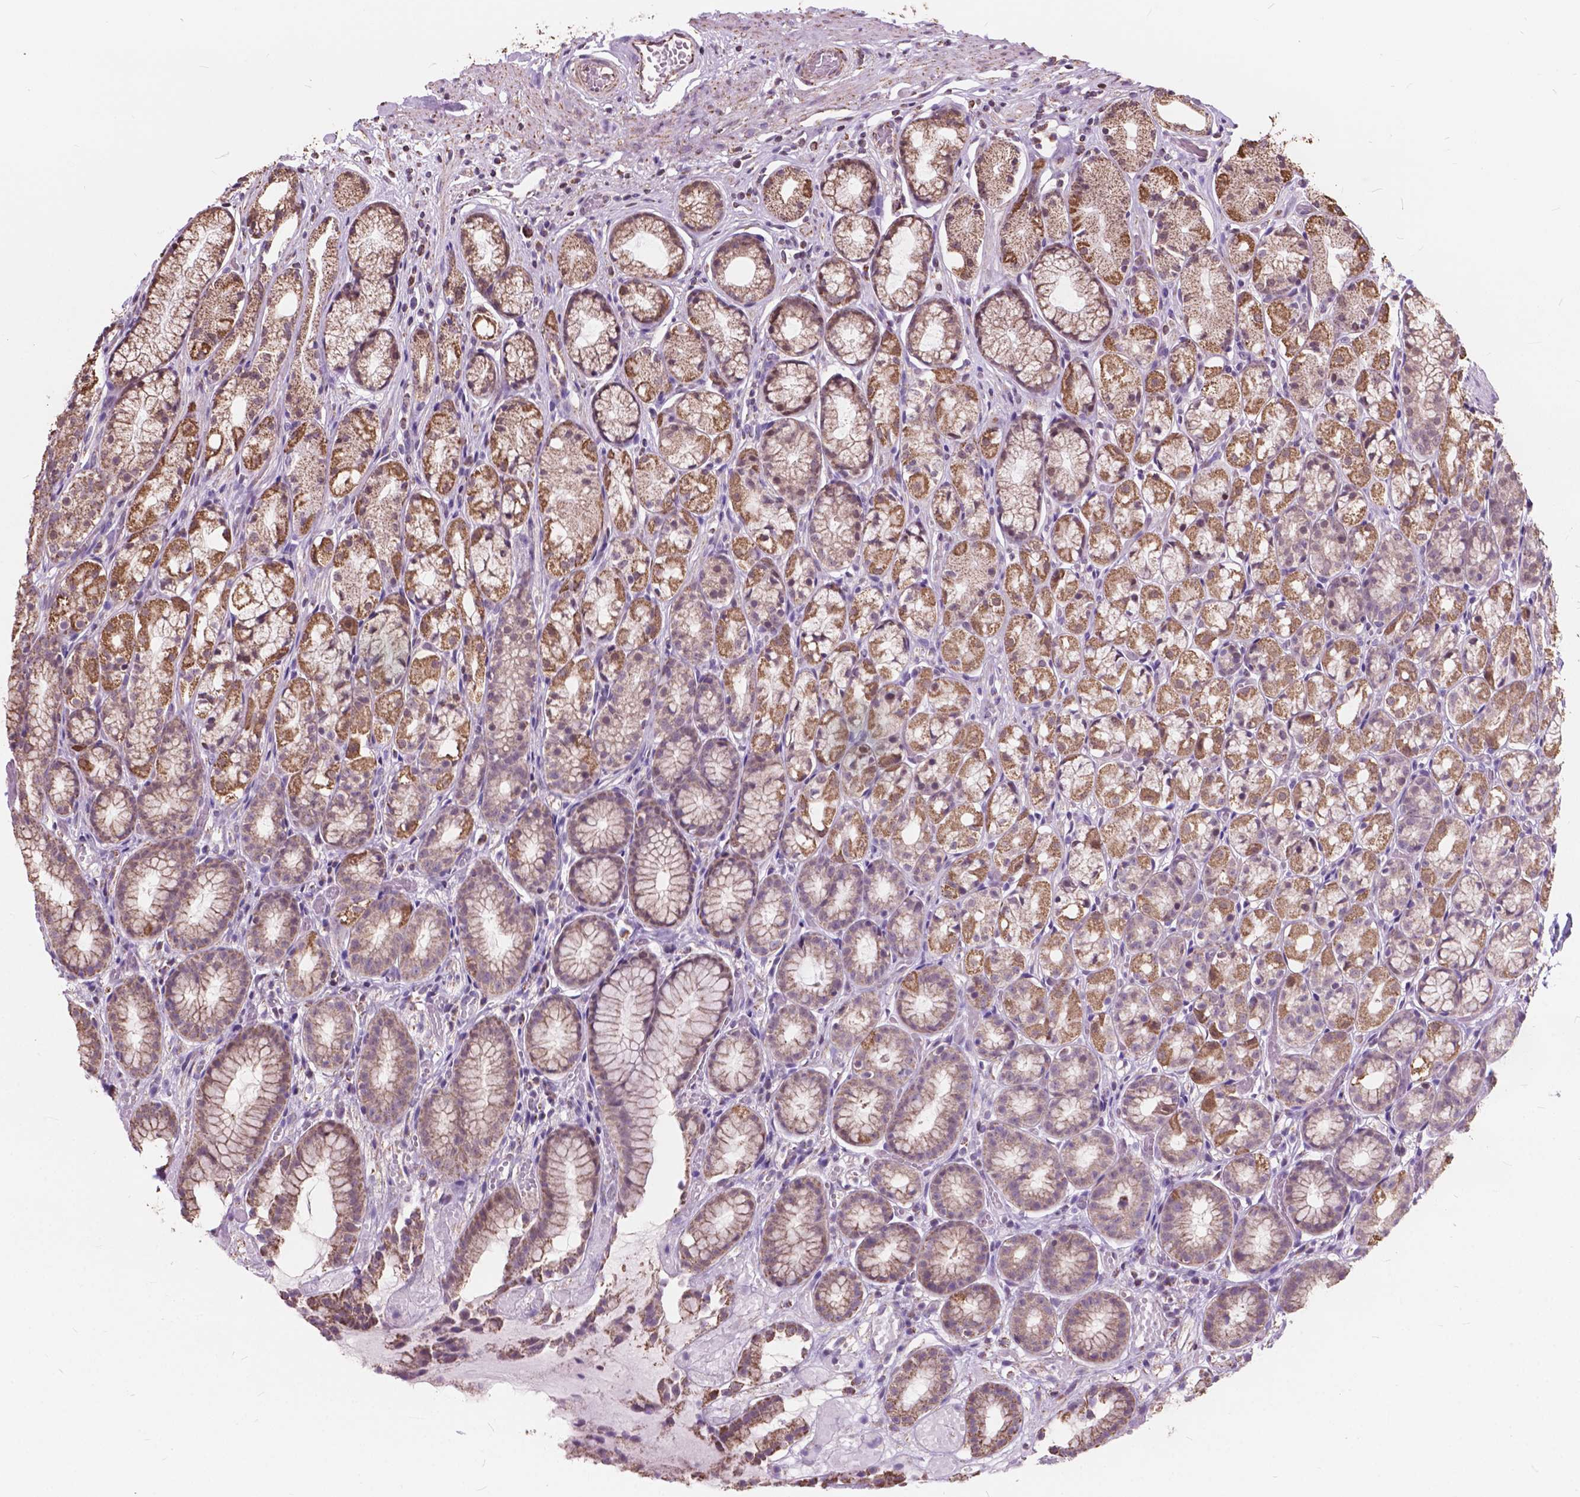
{"staining": {"intensity": "moderate", "quantity": ">75%", "location": "cytoplasmic/membranous"}, "tissue": "stomach", "cell_type": "Glandular cells", "image_type": "normal", "snomed": [{"axis": "morphology", "description": "Normal tissue, NOS"}, {"axis": "topography", "description": "Stomach"}], "caption": "This histopathology image exhibits benign stomach stained with immunohistochemistry to label a protein in brown. The cytoplasmic/membranous of glandular cells show moderate positivity for the protein. Nuclei are counter-stained blue.", "gene": "SCOC", "patient": {"sex": "male", "age": 70}}